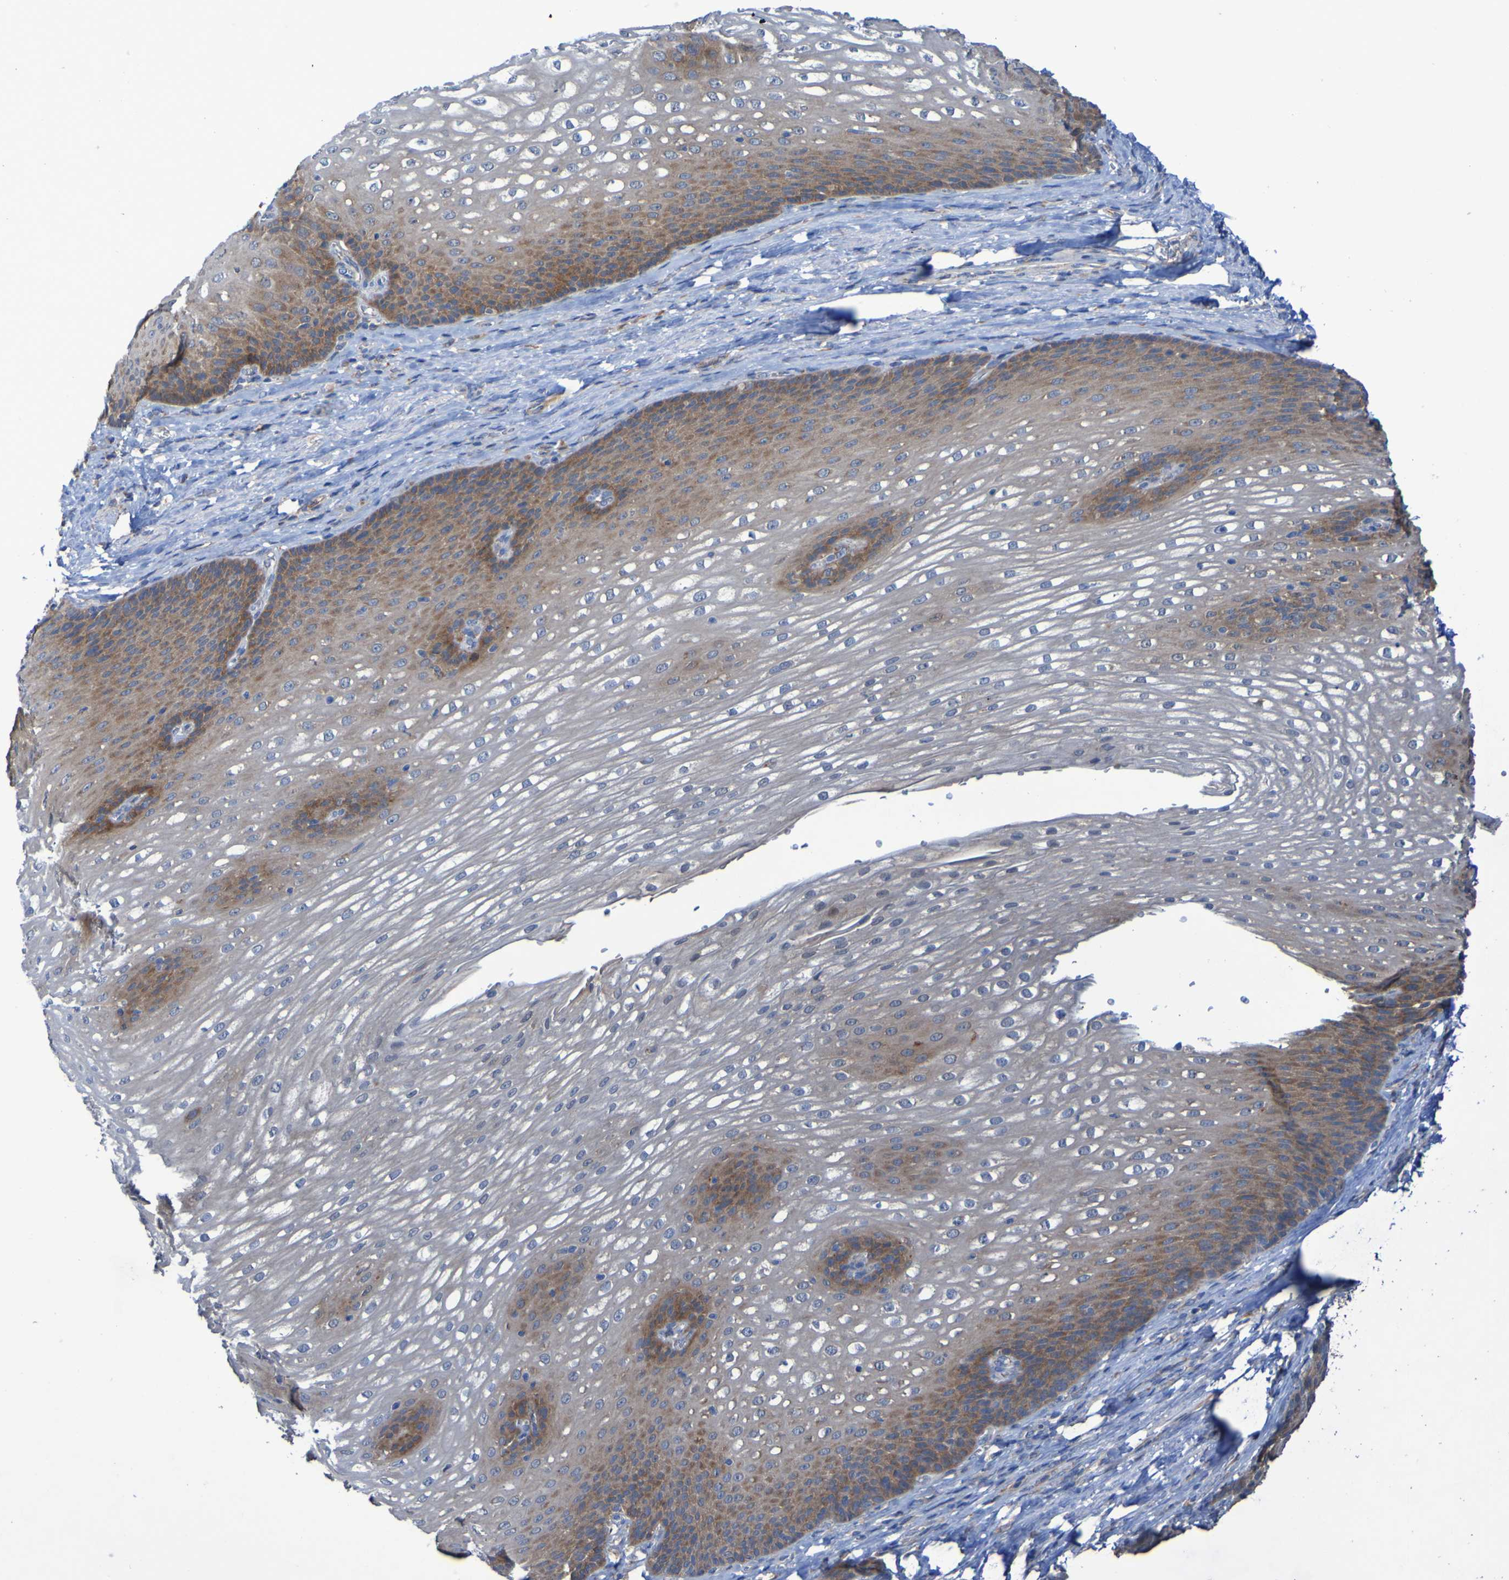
{"staining": {"intensity": "moderate", "quantity": "25%-75%", "location": "cytoplasmic/membranous"}, "tissue": "esophagus", "cell_type": "Squamous epithelial cells", "image_type": "normal", "snomed": [{"axis": "morphology", "description": "Normal tissue, NOS"}, {"axis": "topography", "description": "Esophagus"}], "caption": "This micrograph displays immunohistochemistry staining of benign human esophagus, with medium moderate cytoplasmic/membranous expression in about 25%-75% of squamous epithelial cells.", "gene": "ARHGEF16", "patient": {"sex": "male", "age": 48}}